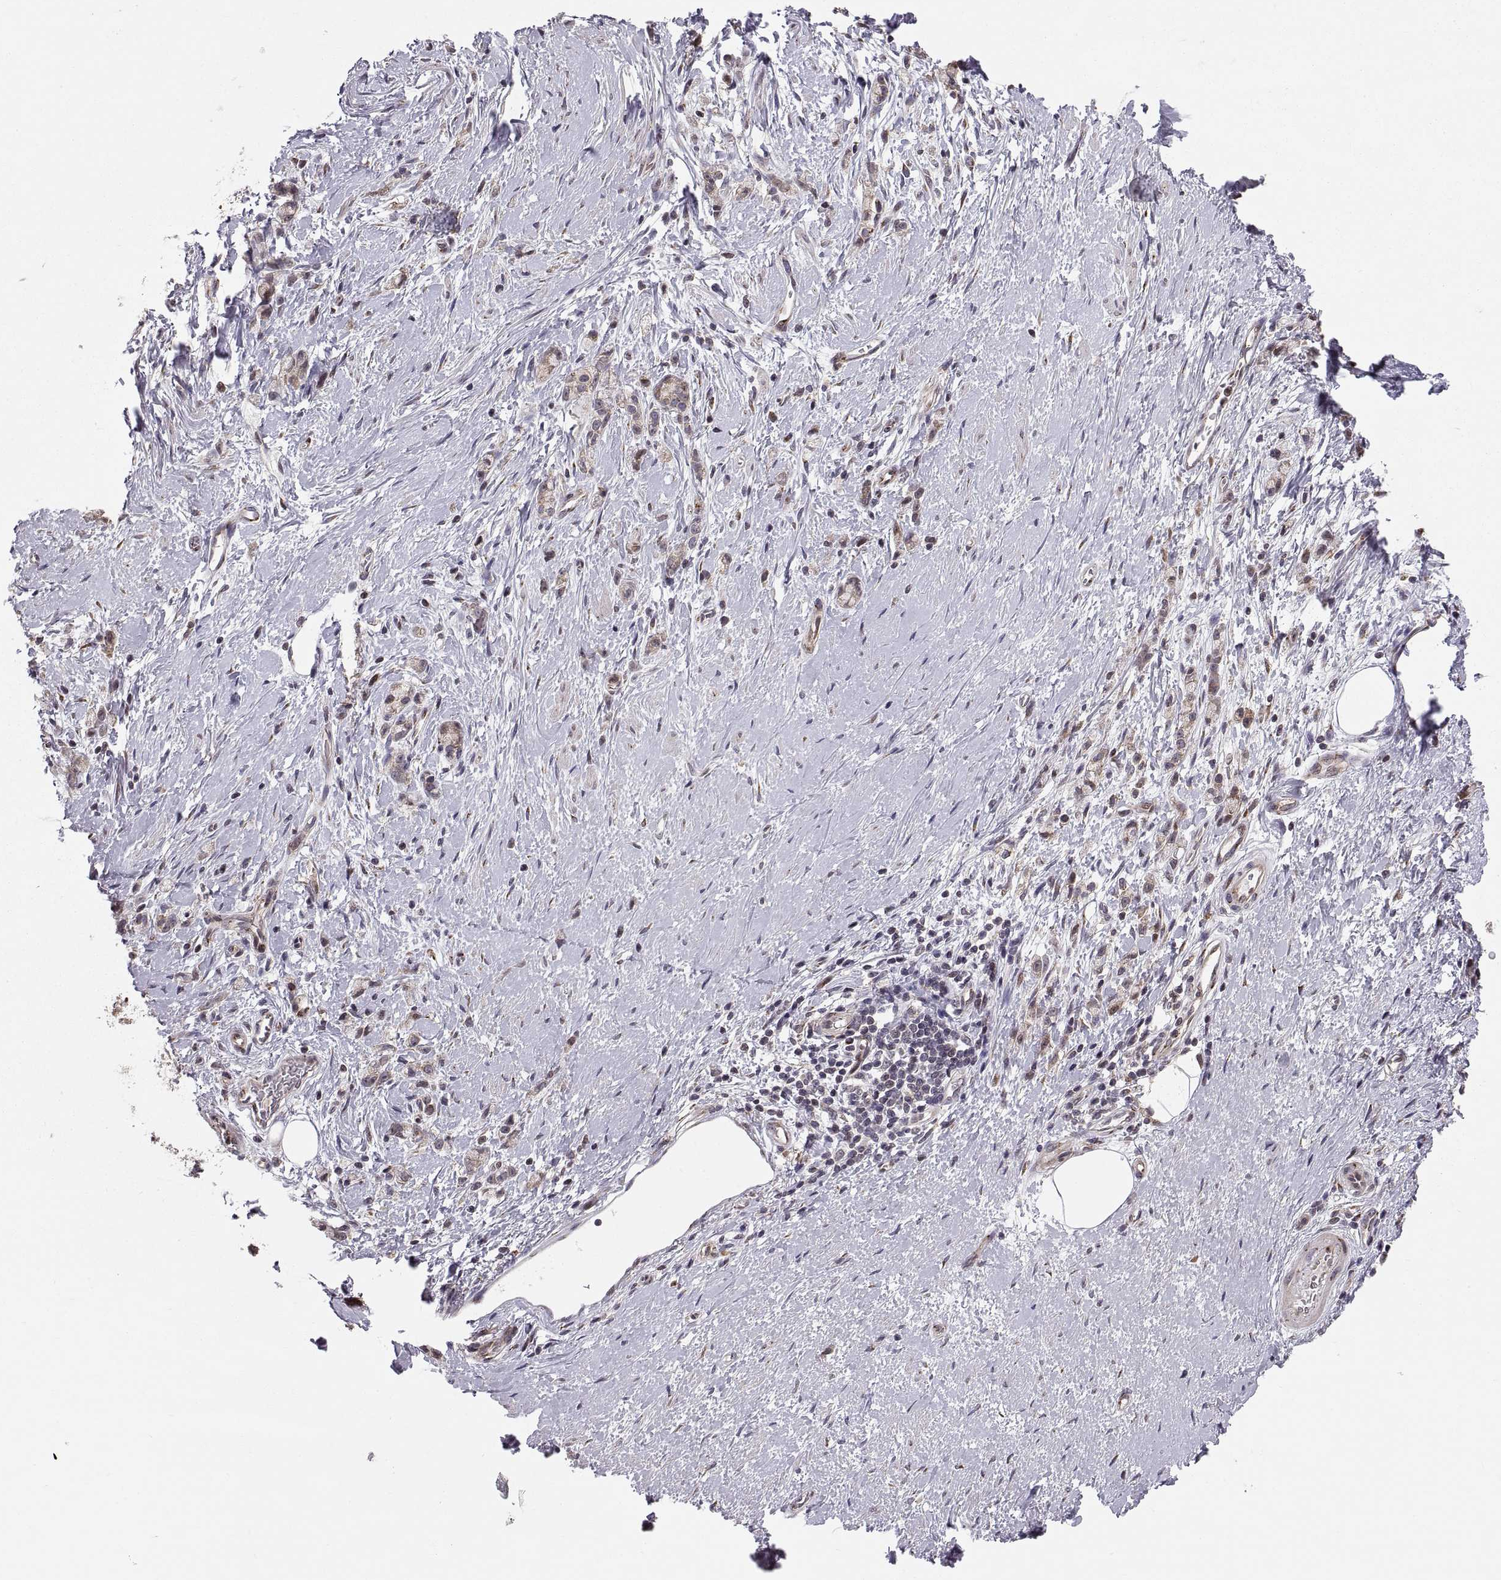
{"staining": {"intensity": "weak", "quantity": ">75%", "location": "cytoplasmic/membranous"}, "tissue": "stomach cancer", "cell_type": "Tumor cells", "image_type": "cancer", "snomed": [{"axis": "morphology", "description": "Adenocarcinoma, NOS"}, {"axis": "topography", "description": "Stomach"}], "caption": "A brown stain highlights weak cytoplasmic/membranous expression of a protein in human adenocarcinoma (stomach) tumor cells. (Stains: DAB in brown, nuclei in blue, Microscopy: brightfield microscopy at high magnification).", "gene": "TESC", "patient": {"sex": "male", "age": 58}}